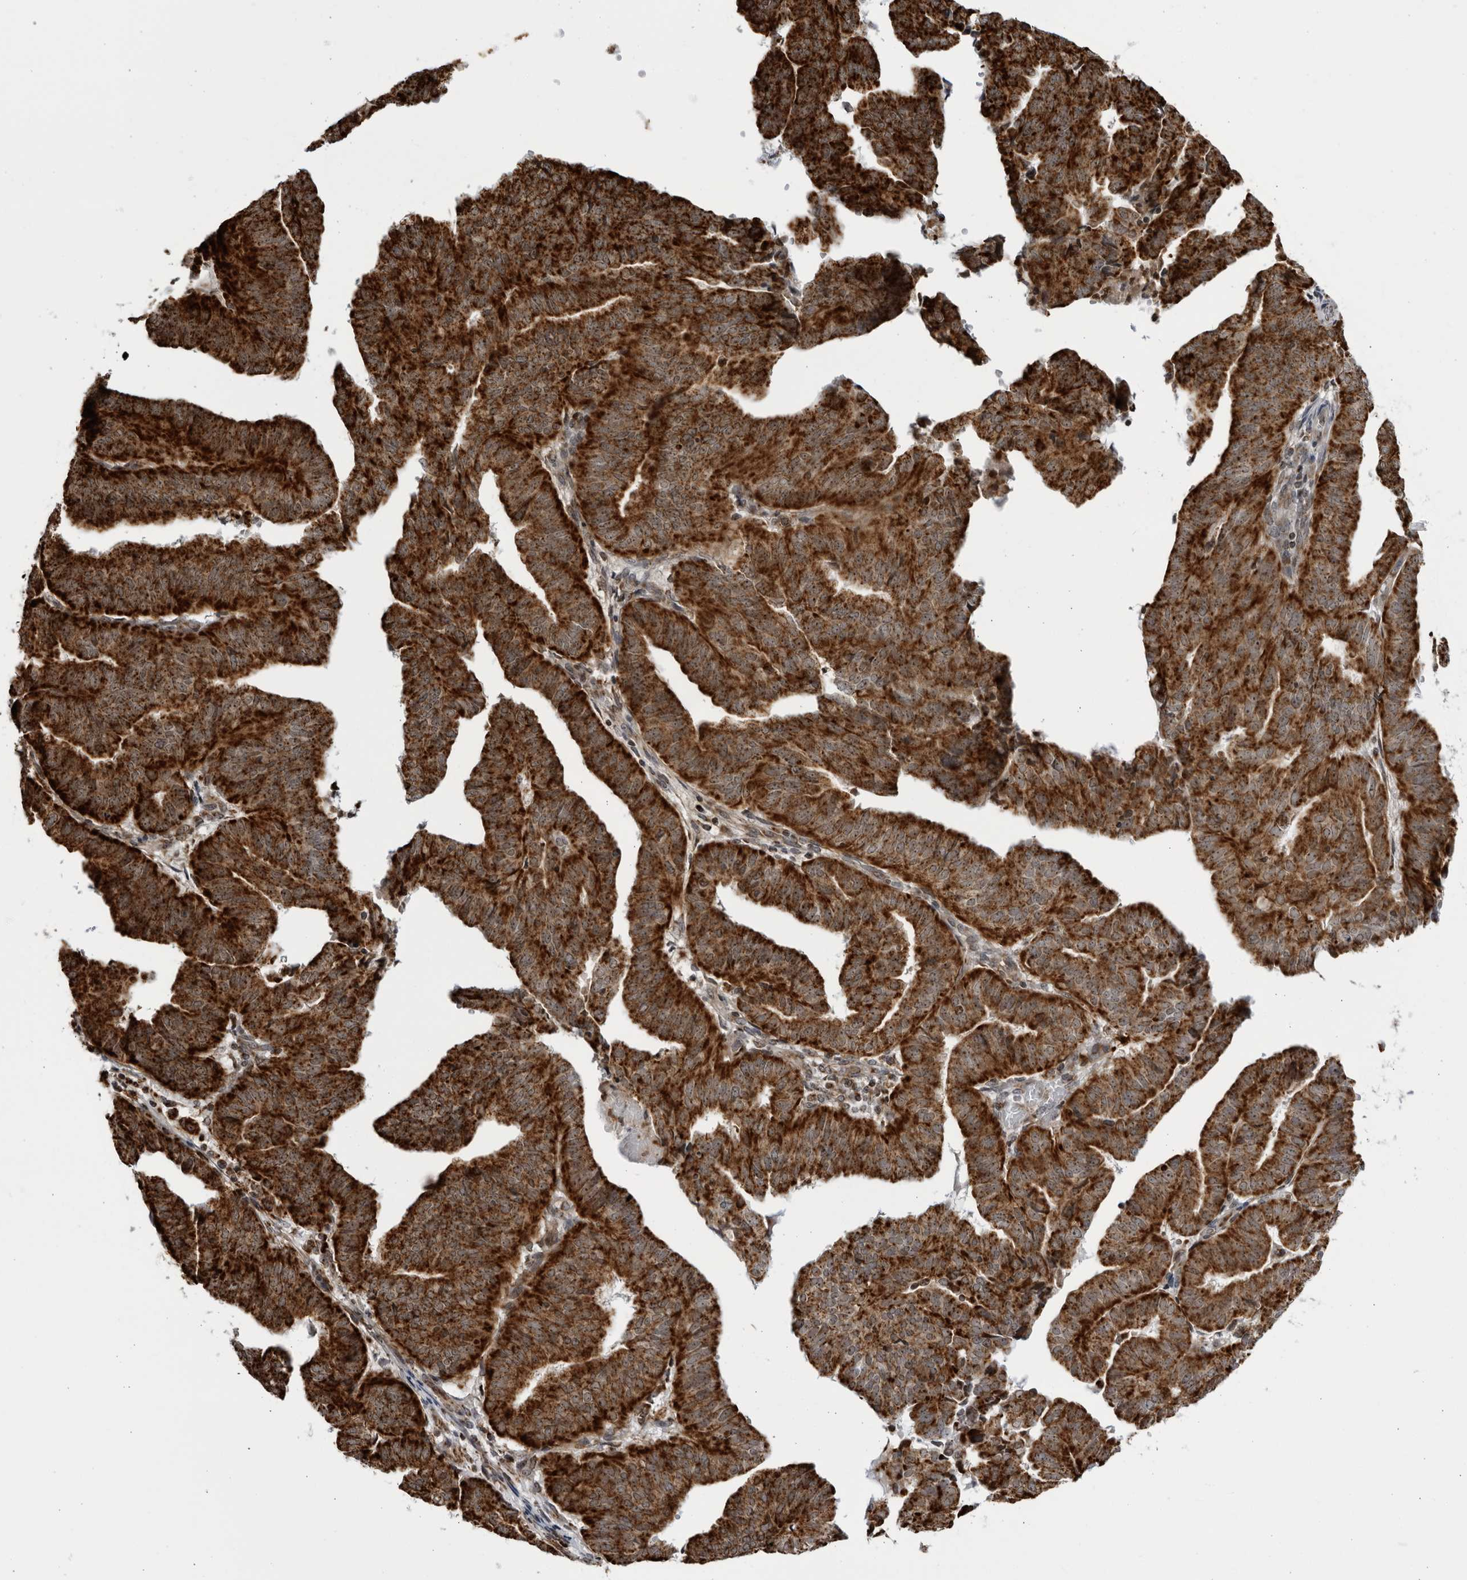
{"staining": {"intensity": "strong", "quantity": ">75%", "location": "cytoplasmic/membranous"}, "tissue": "endometrial cancer", "cell_type": "Tumor cells", "image_type": "cancer", "snomed": [{"axis": "morphology", "description": "Adenocarcinoma, NOS"}, {"axis": "topography", "description": "Uterus"}], "caption": "Brown immunohistochemical staining in endometrial adenocarcinoma reveals strong cytoplasmic/membranous positivity in about >75% of tumor cells.", "gene": "RBM34", "patient": {"sex": "female", "age": 77}}